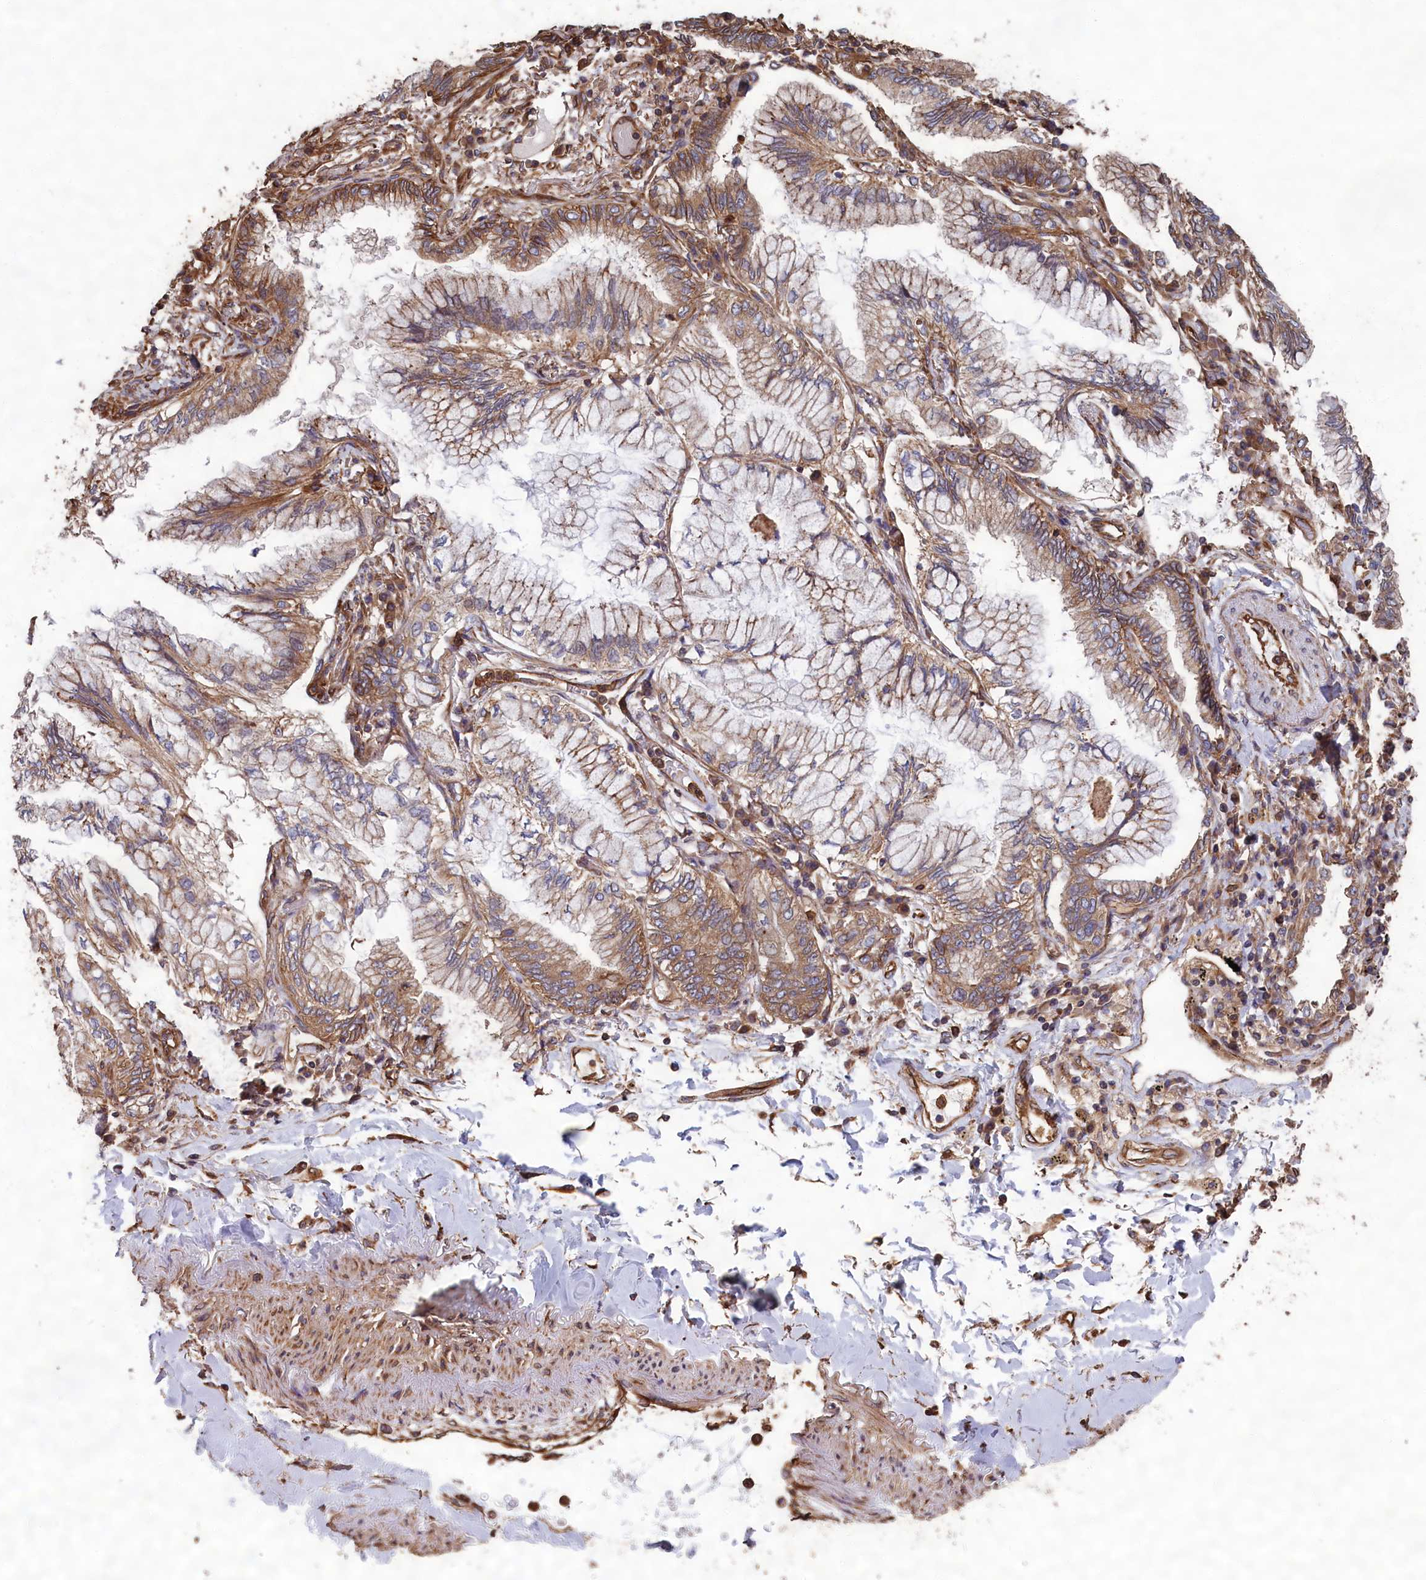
{"staining": {"intensity": "moderate", "quantity": "25%-75%", "location": "cytoplasmic/membranous"}, "tissue": "lung cancer", "cell_type": "Tumor cells", "image_type": "cancer", "snomed": [{"axis": "morphology", "description": "Adenocarcinoma, NOS"}, {"axis": "topography", "description": "Lung"}], "caption": "Immunohistochemistry (IHC) (DAB) staining of human adenocarcinoma (lung) shows moderate cytoplasmic/membranous protein positivity in about 25%-75% of tumor cells. The protein of interest is stained brown, and the nuclei are stained in blue (DAB (3,3'-diaminobenzidine) IHC with brightfield microscopy, high magnification).", "gene": "CCDC124", "patient": {"sex": "female", "age": 70}}